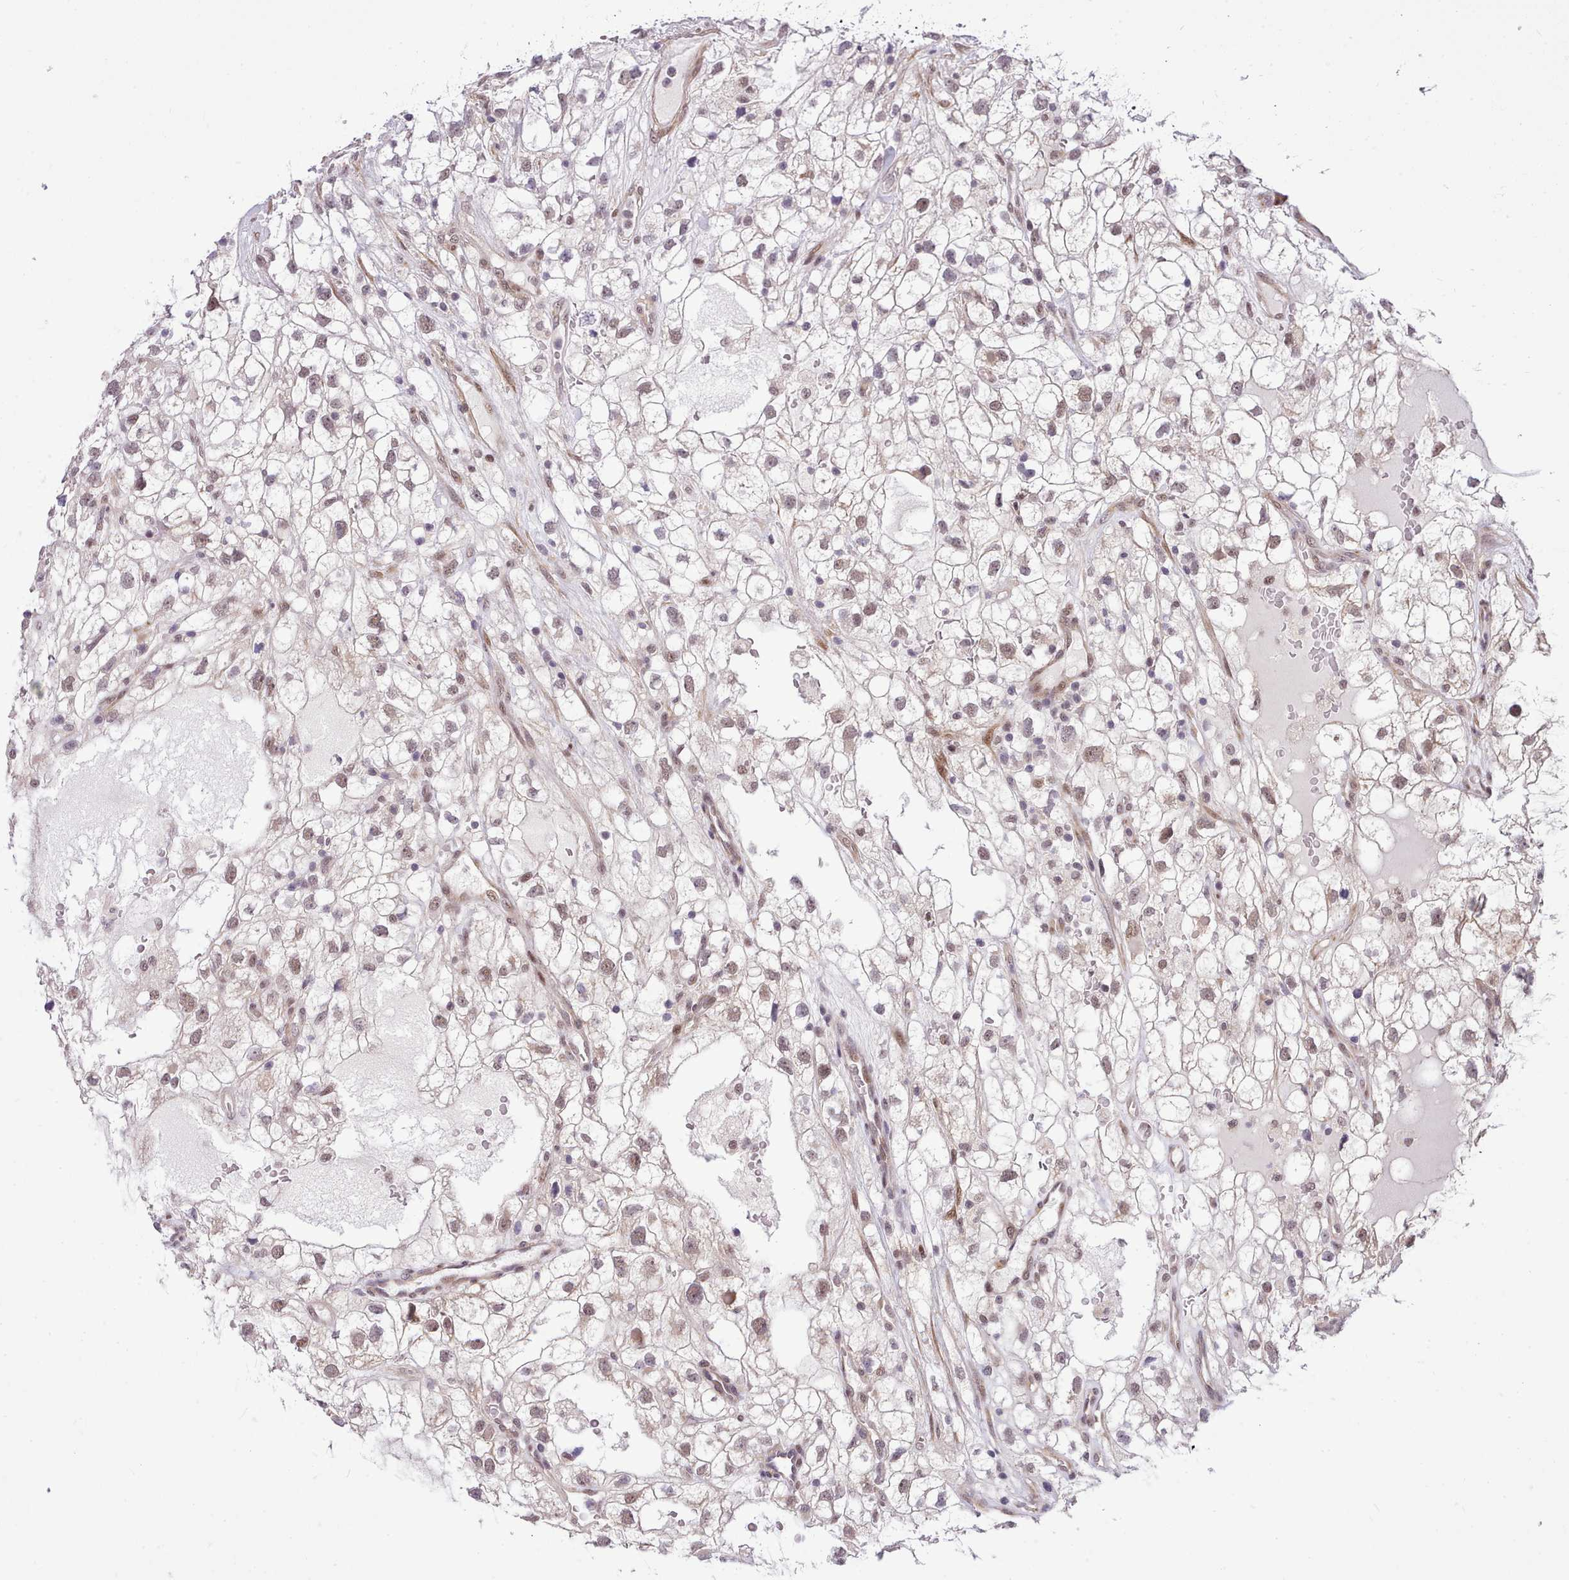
{"staining": {"intensity": "weak", "quantity": ">75%", "location": "nuclear"}, "tissue": "renal cancer", "cell_type": "Tumor cells", "image_type": "cancer", "snomed": [{"axis": "morphology", "description": "Adenocarcinoma, NOS"}, {"axis": "topography", "description": "Kidney"}], "caption": "Immunohistochemical staining of human renal cancer displays low levels of weak nuclear staining in approximately >75% of tumor cells. (Stains: DAB (3,3'-diaminobenzidine) in brown, nuclei in blue, Microscopy: brightfield microscopy at high magnification).", "gene": "HOXB7", "patient": {"sex": "male", "age": 59}}